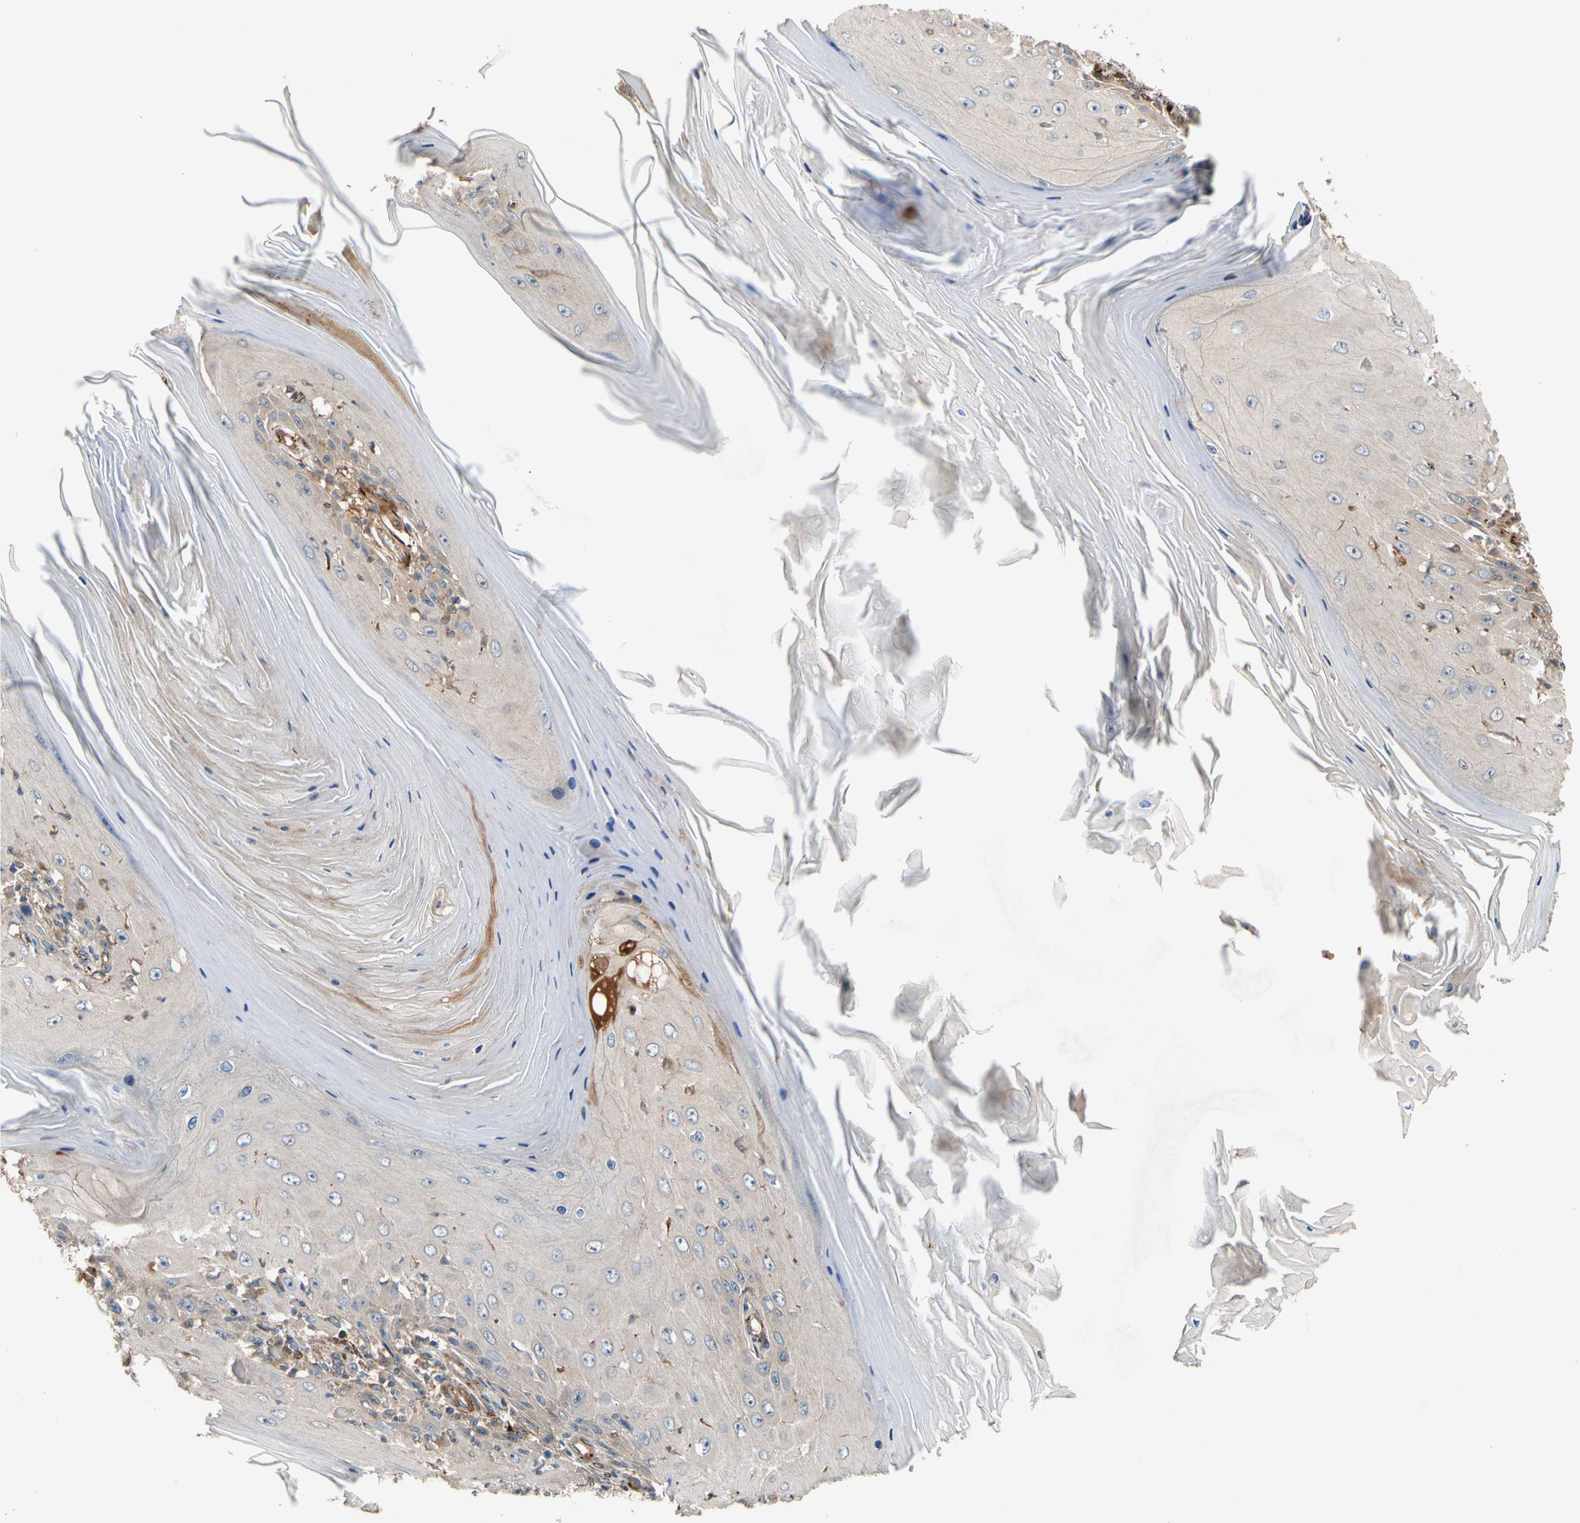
{"staining": {"intensity": "weak", "quantity": "25%-75%", "location": "cytoplasmic/membranous"}, "tissue": "skin cancer", "cell_type": "Tumor cells", "image_type": "cancer", "snomed": [{"axis": "morphology", "description": "Squamous cell carcinoma, NOS"}, {"axis": "topography", "description": "Skin"}], "caption": "Human skin cancer stained with a protein marker reveals weak staining in tumor cells.", "gene": "FGD6", "patient": {"sex": "female", "age": 73}}